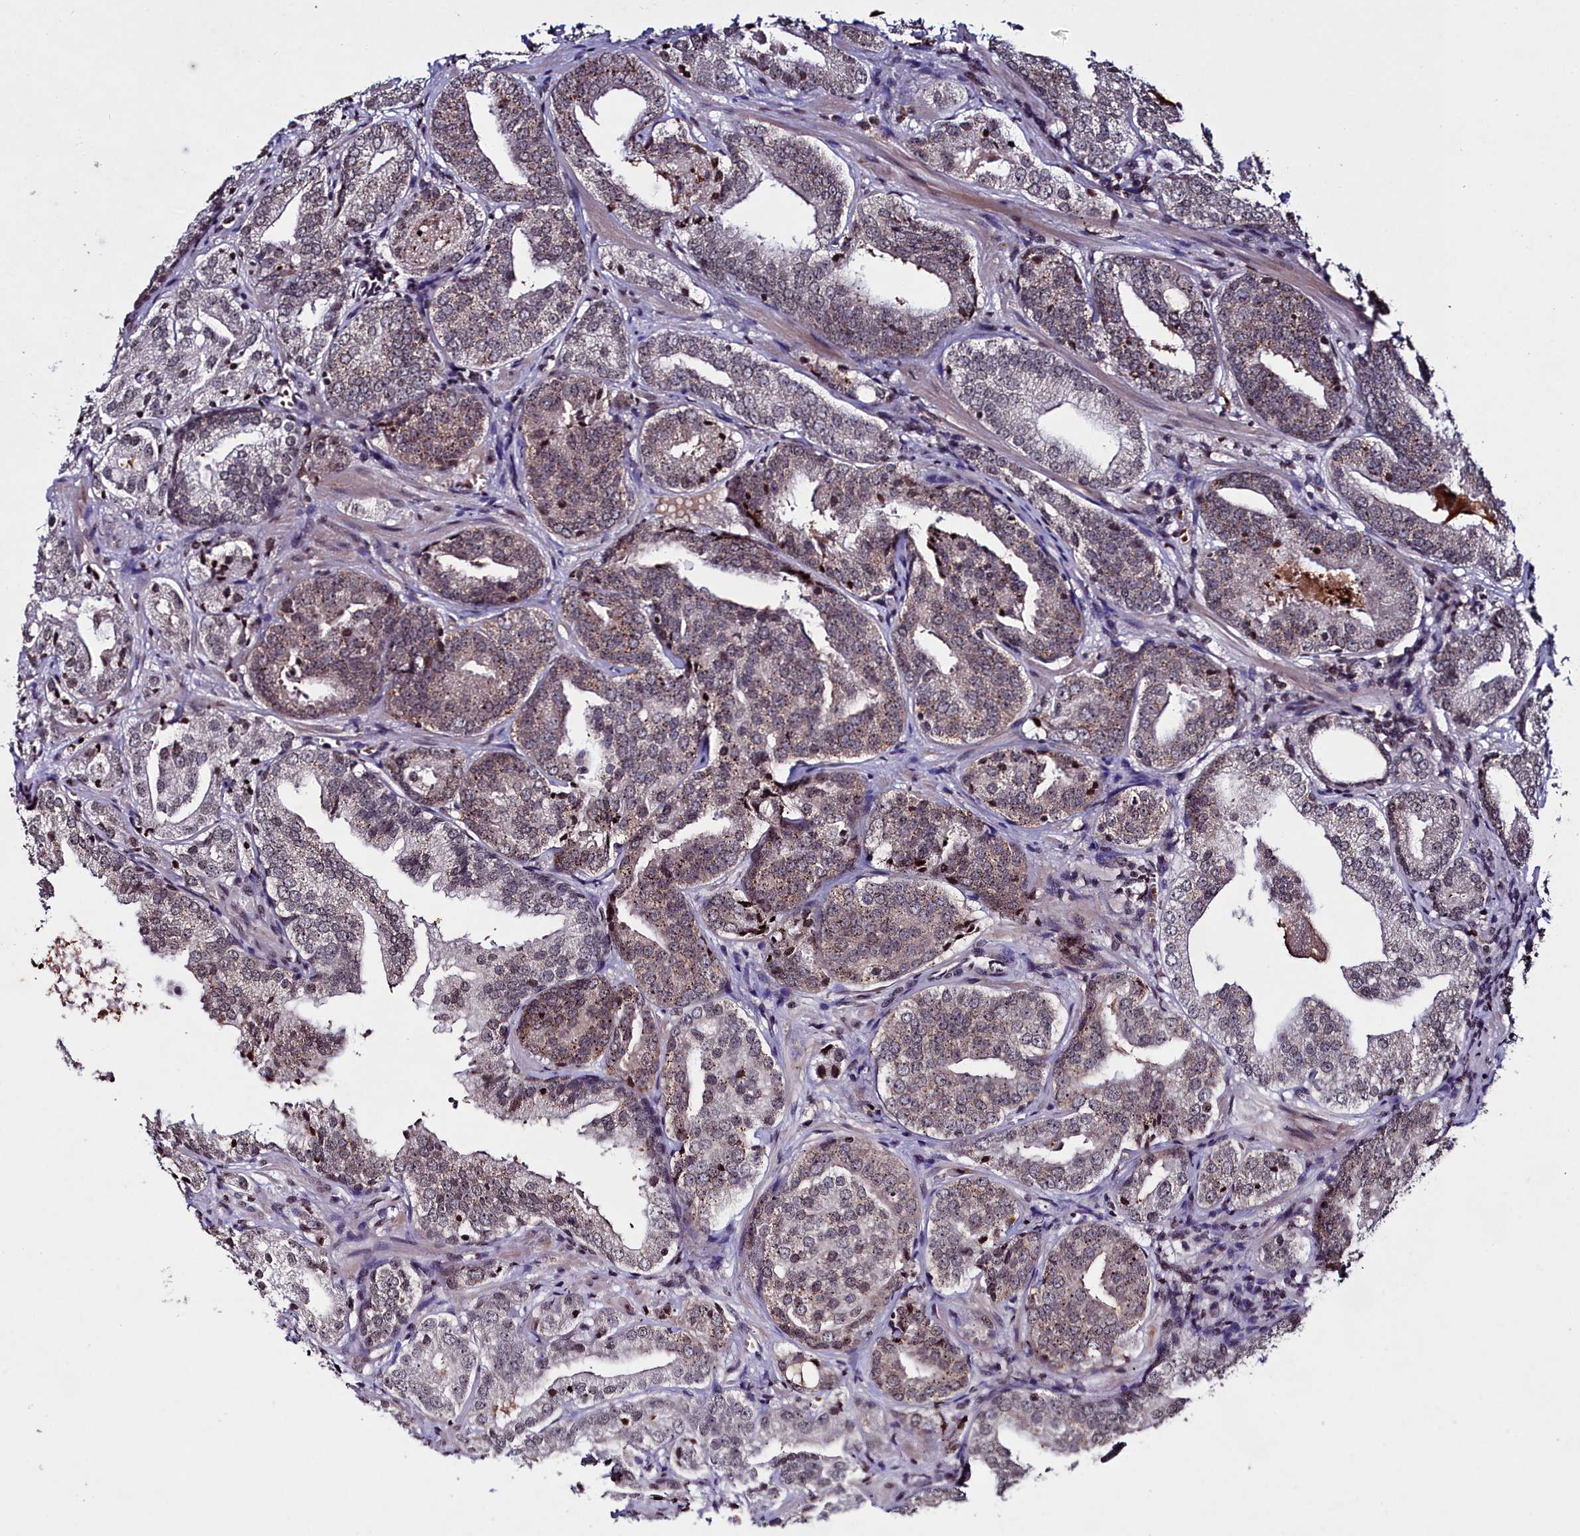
{"staining": {"intensity": "weak", "quantity": "25%-75%", "location": "cytoplasmic/membranous,nuclear"}, "tissue": "prostate cancer", "cell_type": "Tumor cells", "image_type": "cancer", "snomed": [{"axis": "morphology", "description": "Adenocarcinoma, Low grade"}, {"axis": "topography", "description": "Prostate"}], "caption": "Immunohistochemistry of human prostate cancer (adenocarcinoma (low-grade)) demonstrates low levels of weak cytoplasmic/membranous and nuclear expression in about 25%-75% of tumor cells.", "gene": "FZD4", "patient": {"sex": "male", "age": 60}}